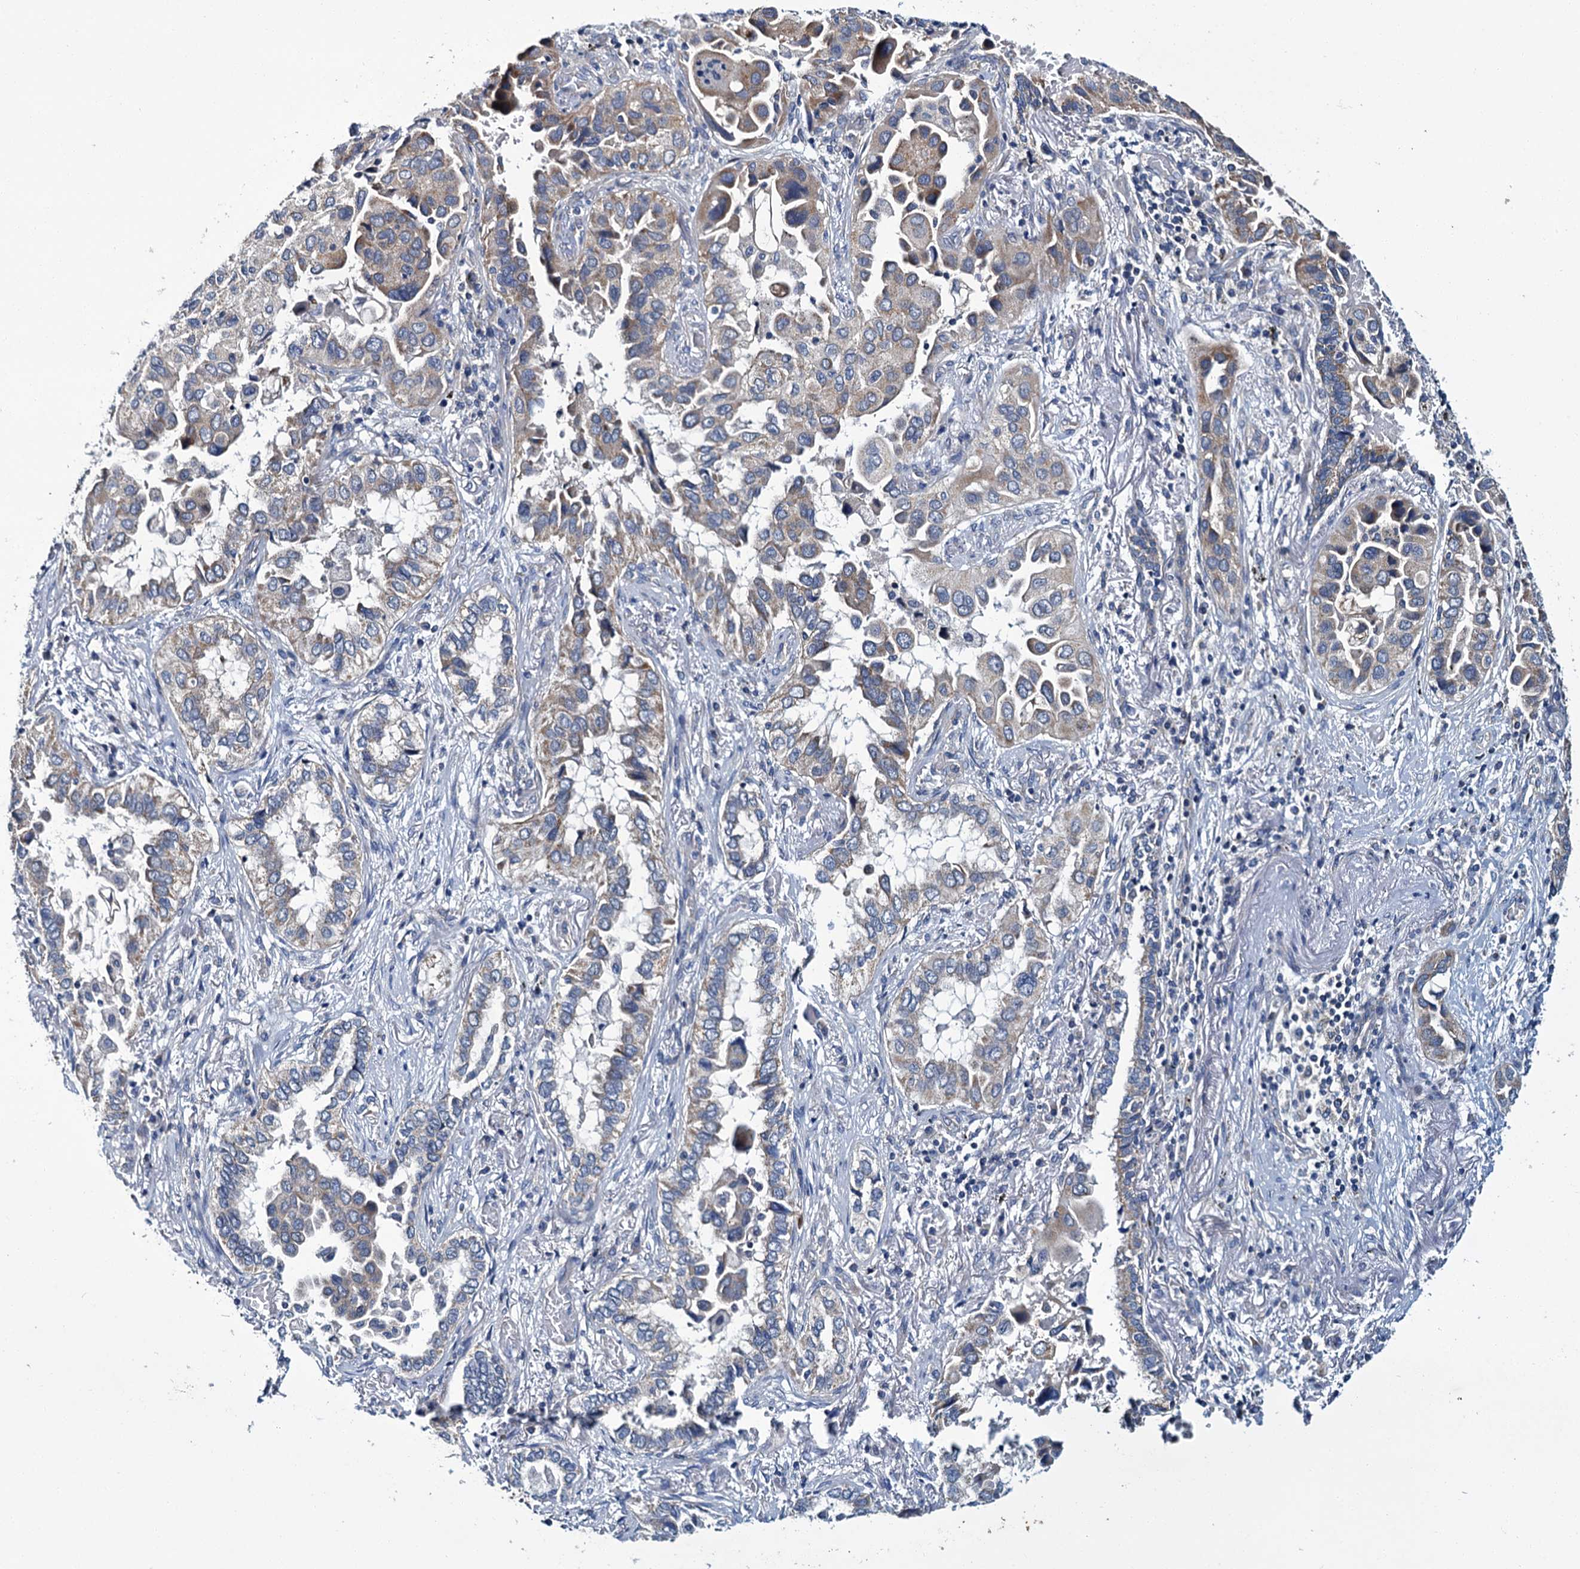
{"staining": {"intensity": "weak", "quantity": "25%-75%", "location": "cytoplasmic/membranous"}, "tissue": "lung cancer", "cell_type": "Tumor cells", "image_type": "cancer", "snomed": [{"axis": "morphology", "description": "Adenocarcinoma, NOS"}, {"axis": "topography", "description": "Lung"}], "caption": "This is an image of immunohistochemistry staining of adenocarcinoma (lung), which shows weak staining in the cytoplasmic/membranous of tumor cells.", "gene": "CEP295", "patient": {"sex": "female", "age": 76}}